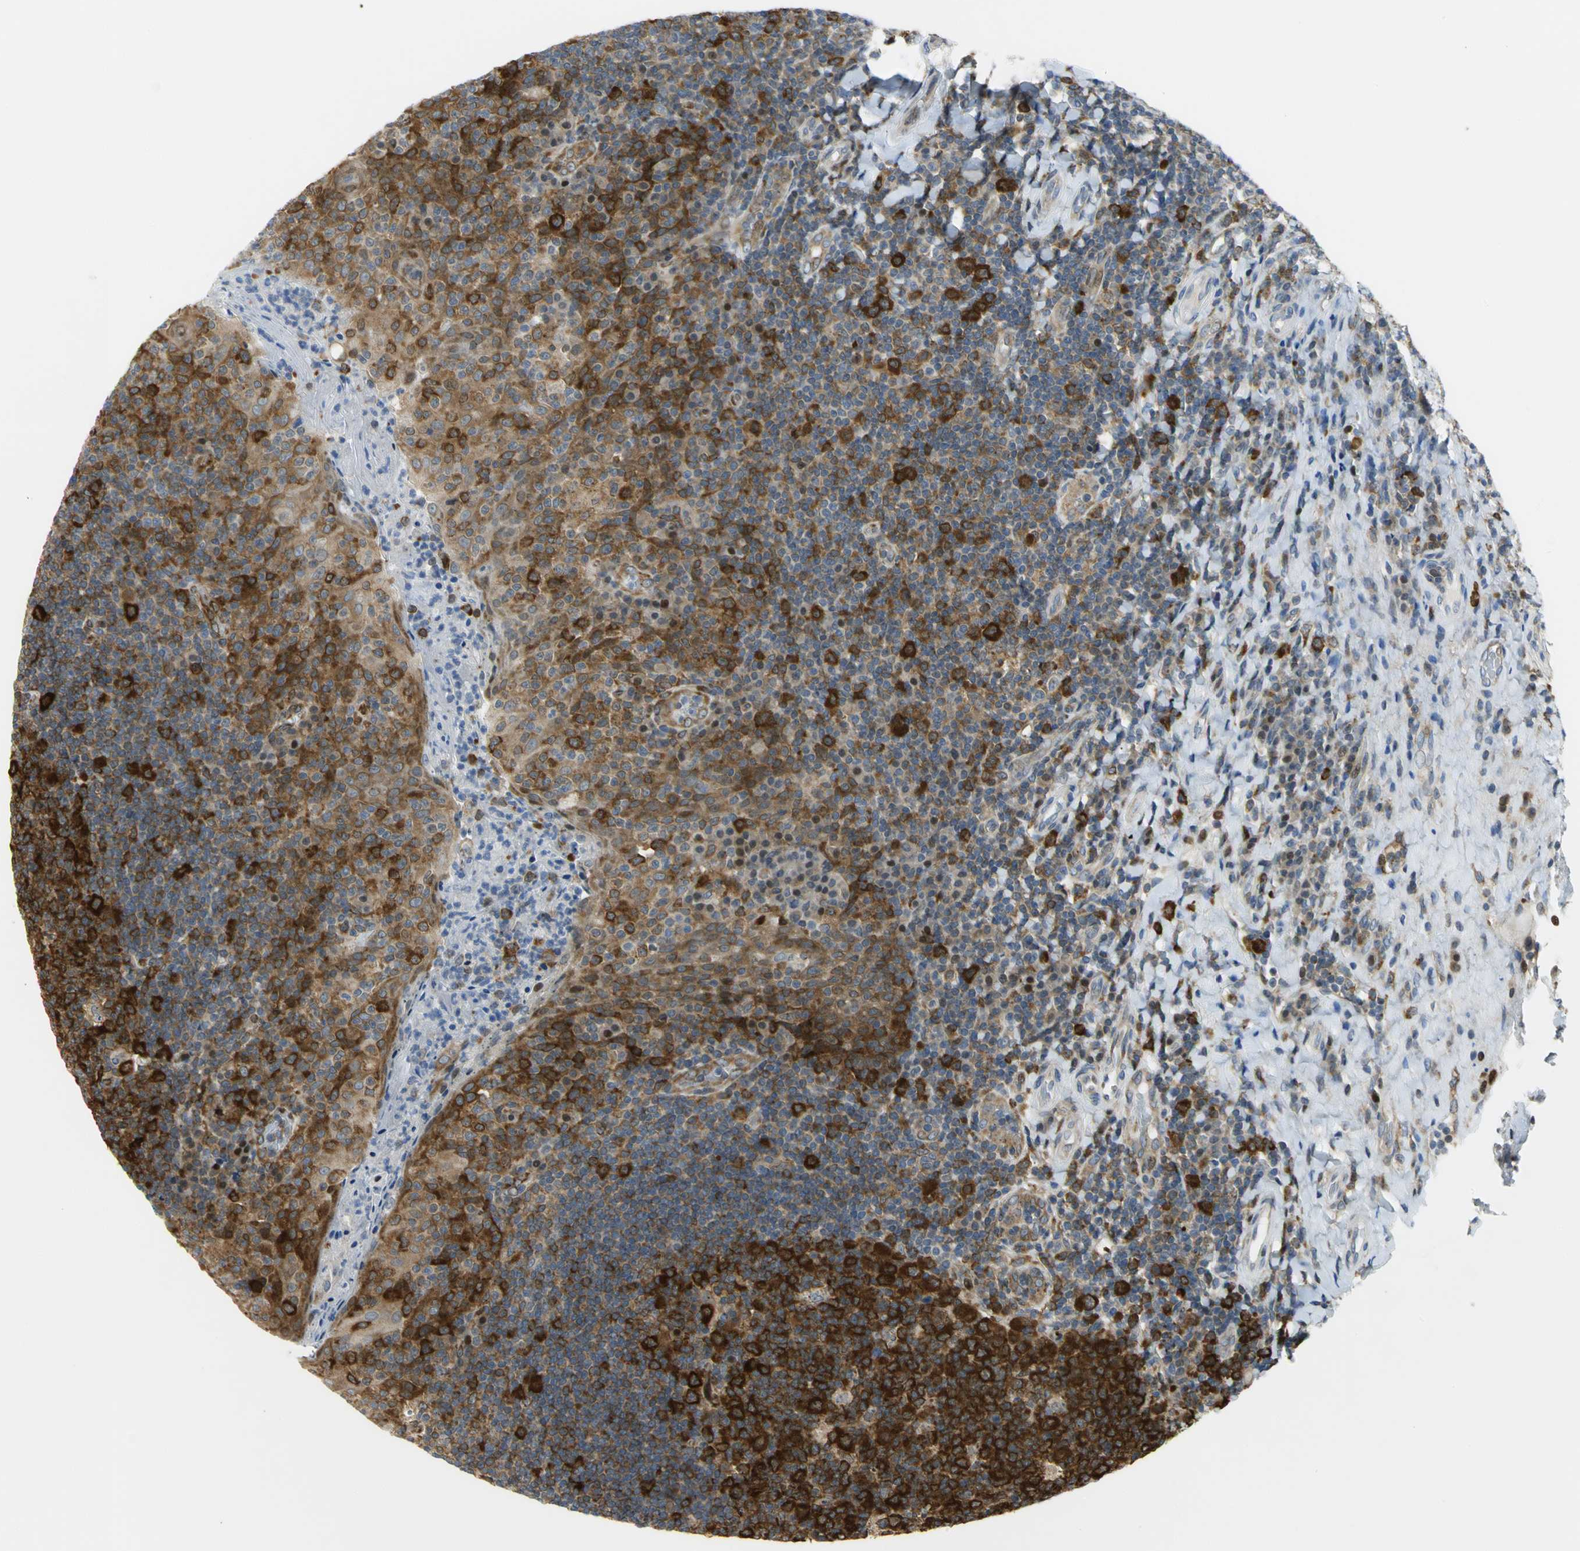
{"staining": {"intensity": "strong", "quantity": ">75%", "location": "cytoplasmic/membranous"}, "tissue": "tonsil", "cell_type": "Germinal center cells", "image_type": "normal", "snomed": [{"axis": "morphology", "description": "Normal tissue, NOS"}, {"axis": "topography", "description": "Tonsil"}], "caption": "DAB (3,3'-diaminobenzidine) immunohistochemical staining of unremarkable human tonsil reveals strong cytoplasmic/membranous protein positivity in approximately >75% of germinal center cells.", "gene": "YBX1", "patient": {"sex": "male", "age": 17}}